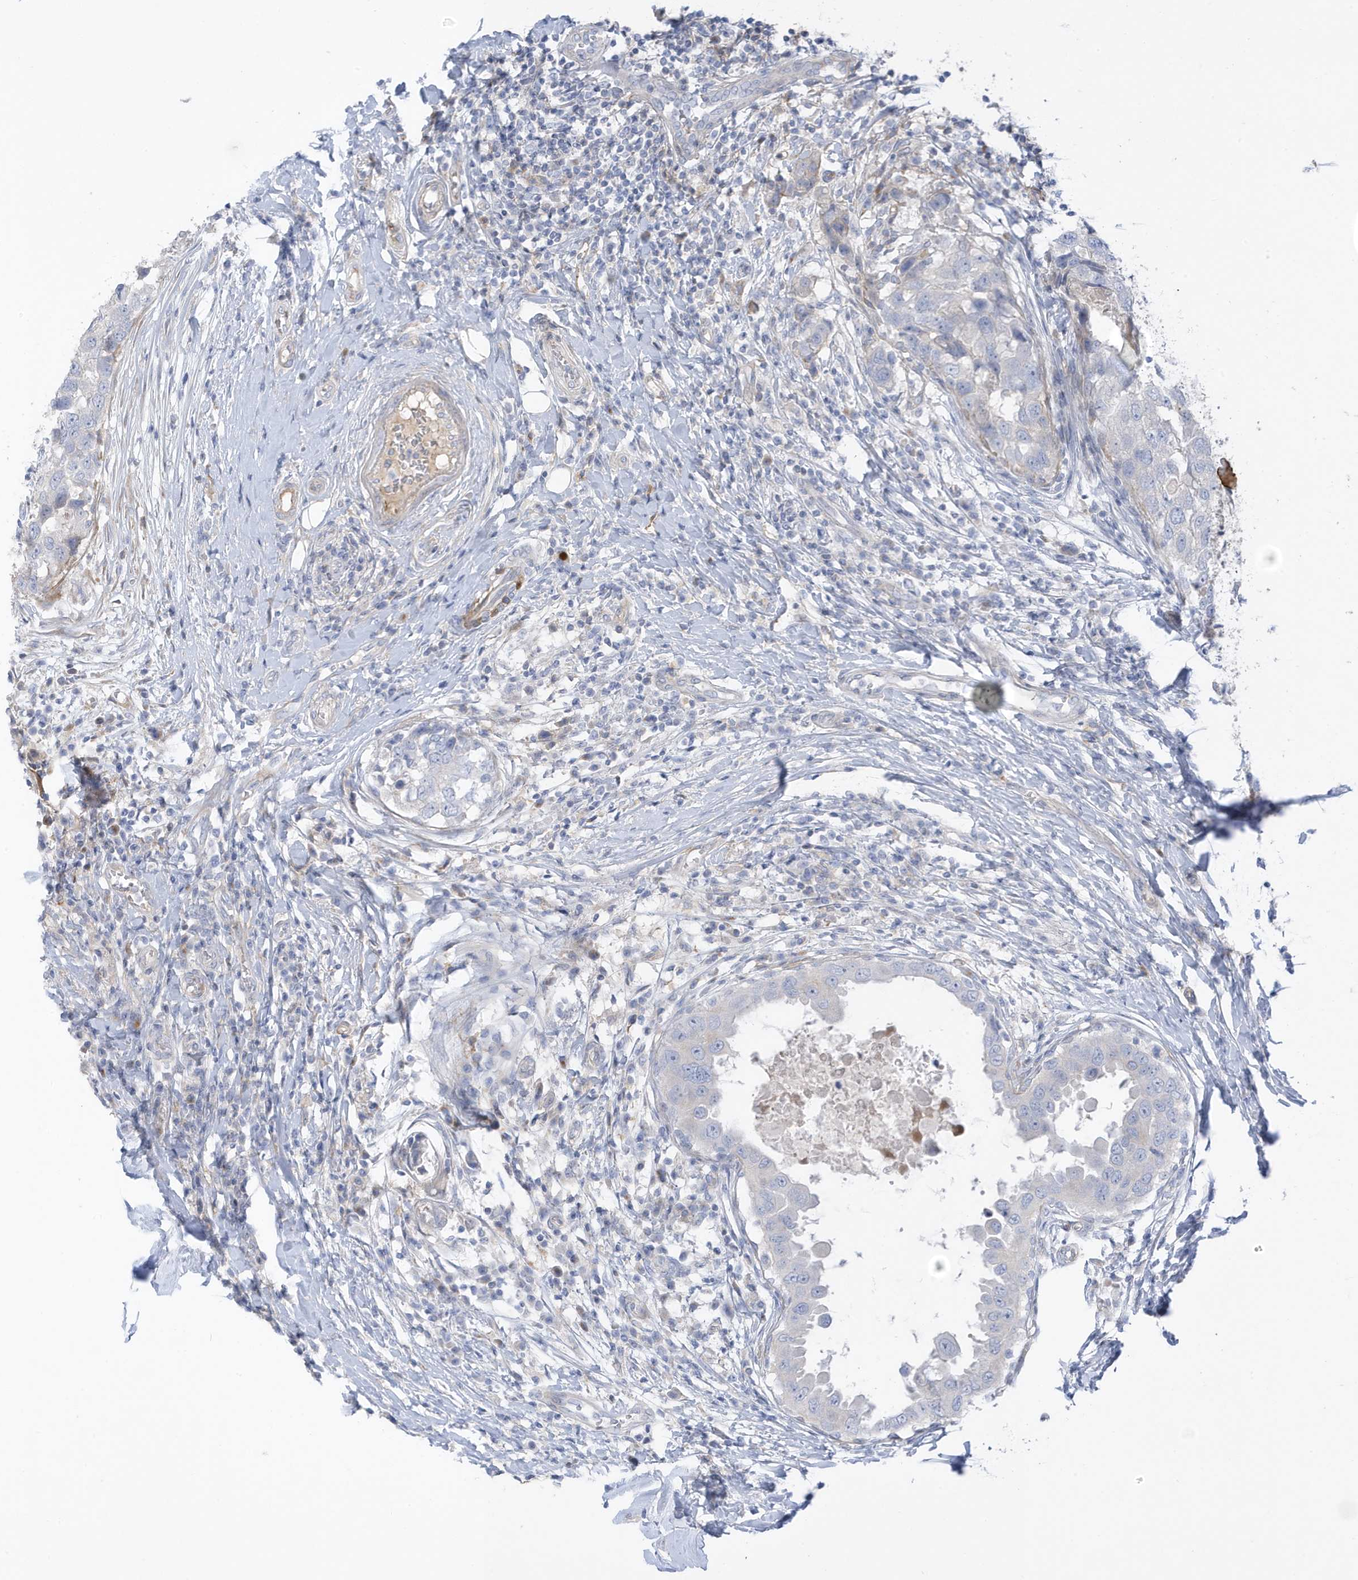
{"staining": {"intensity": "negative", "quantity": "none", "location": "none"}, "tissue": "breast cancer", "cell_type": "Tumor cells", "image_type": "cancer", "snomed": [{"axis": "morphology", "description": "Duct carcinoma"}, {"axis": "topography", "description": "Breast"}], "caption": "Immunohistochemistry image of invasive ductal carcinoma (breast) stained for a protein (brown), which demonstrates no positivity in tumor cells. (Immunohistochemistry, brightfield microscopy, high magnification).", "gene": "ATP13A5", "patient": {"sex": "female", "age": 27}}